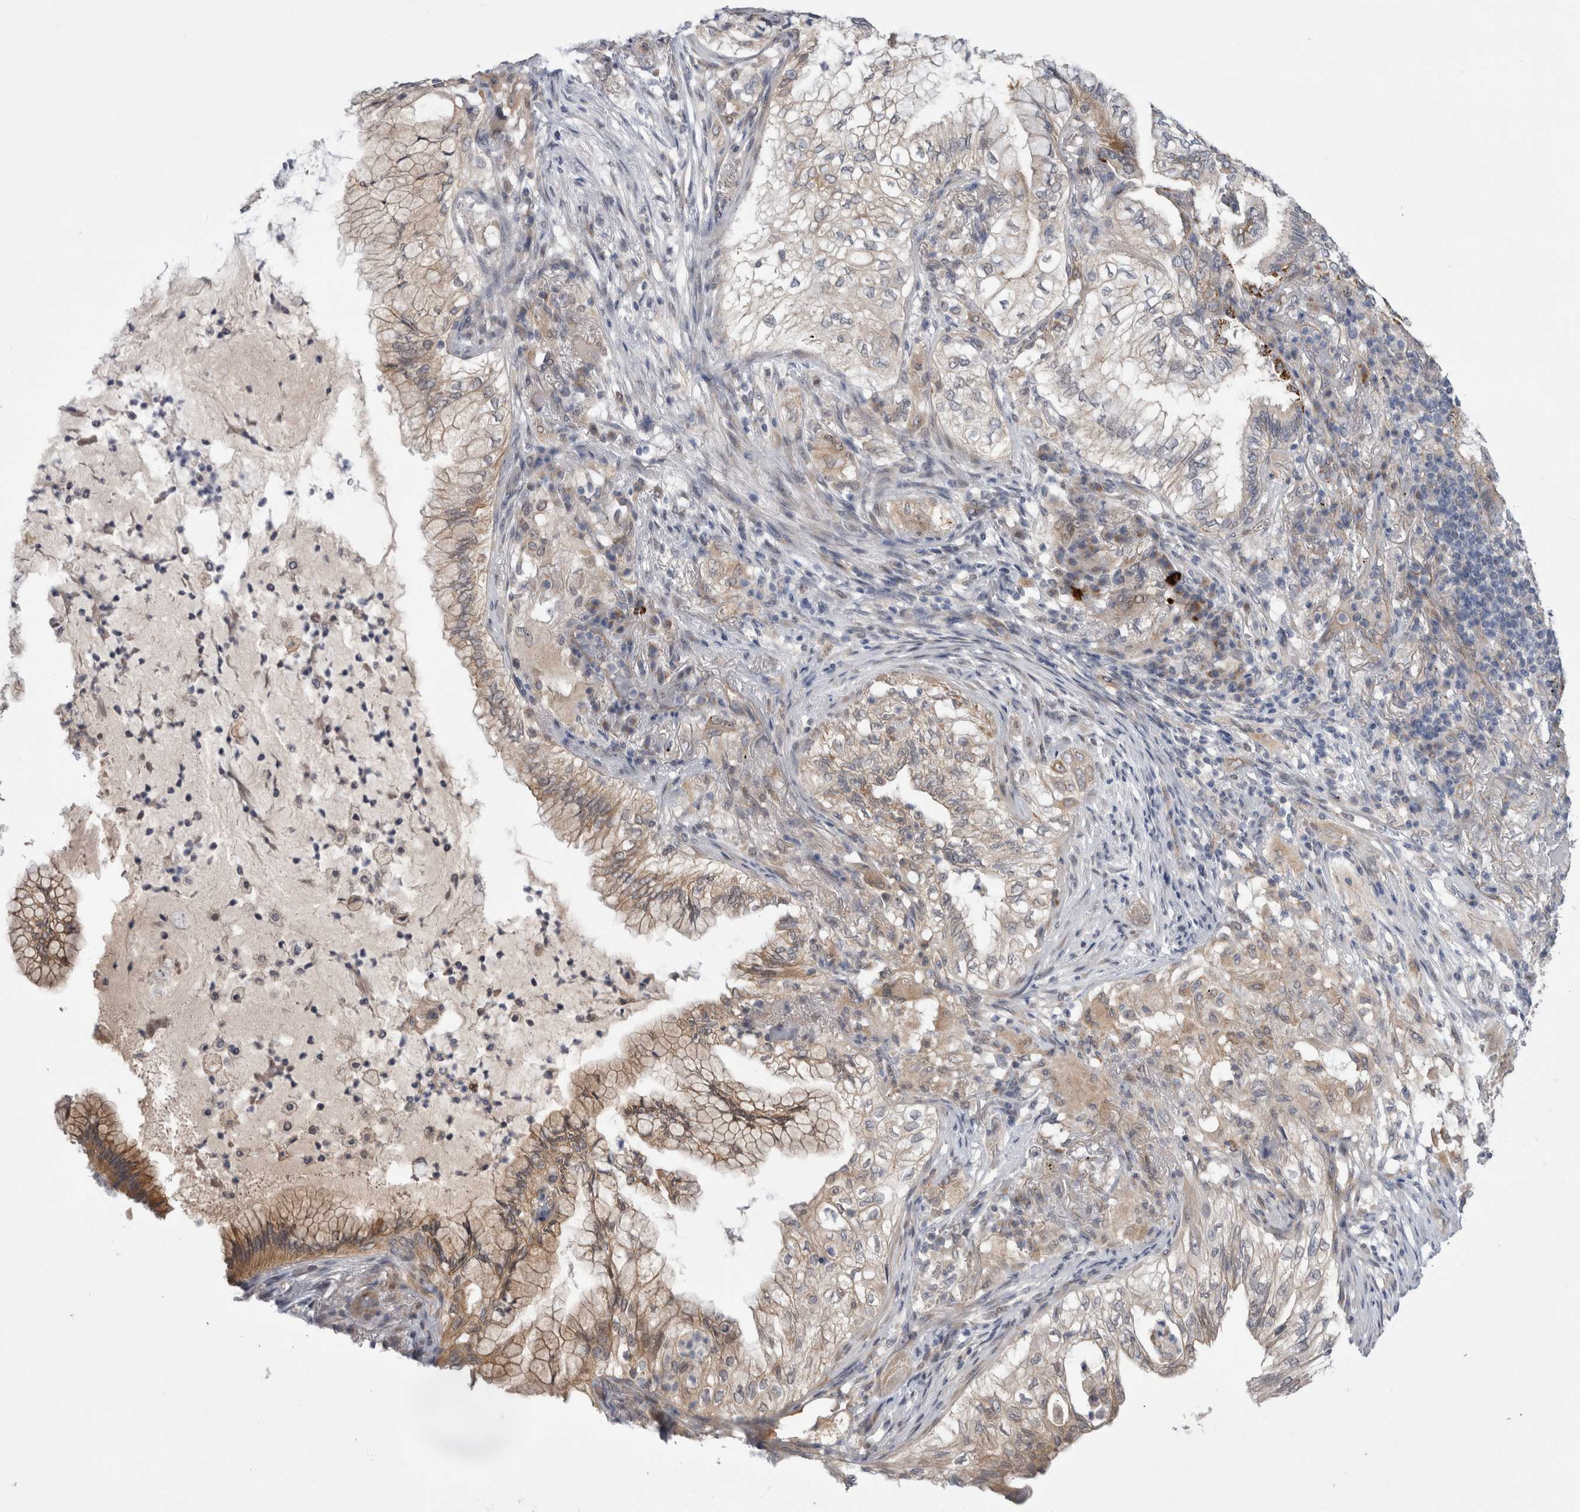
{"staining": {"intensity": "moderate", "quantity": "25%-75%", "location": "cytoplasmic/membranous"}, "tissue": "lung cancer", "cell_type": "Tumor cells", "image_type": "cancer", "snomed": [{"axis": "morphology", "description": "Adenocarcinoma, NOS"}, {"axis": "topography", "description": "Lung"}], "caption": "Protein expression analysis of lung cancer displays moderate cytoplasmic/membranous staining in approximately 25%-75% of tumor cells.", "gene": "TAFA5", "patient": {"sex": "female", "age": 70}}